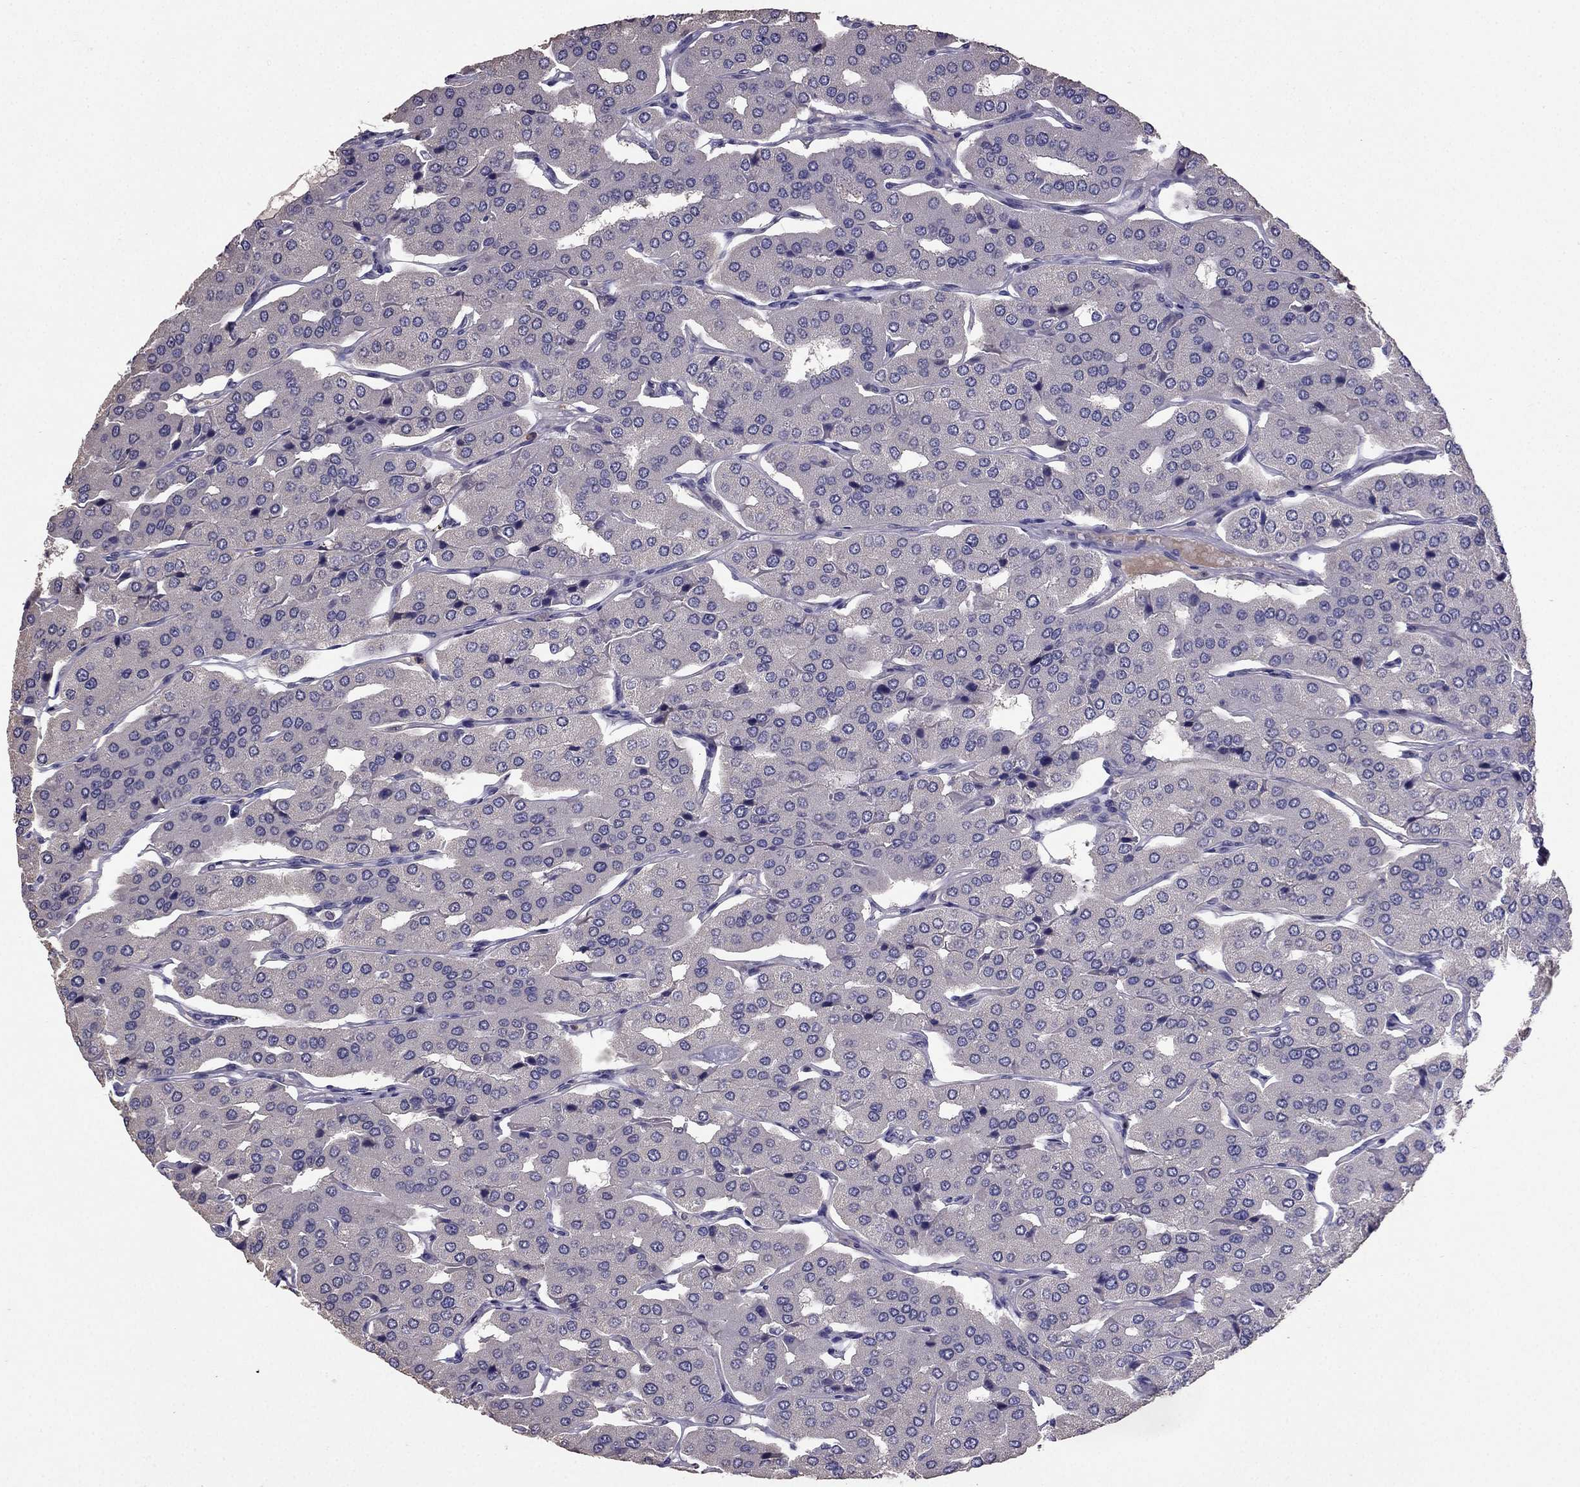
{"staining": {"intensity": "negative", "quantity": "none", "location": "none"}, "tissue": "parathyroid gland", "cell_type": "Glandular cells", "image_type": "normal", "snomed": [{"axis": "morphology", "description": "Normal tissue, NOS"}, {"axis": "morphology", "description": "Adenoma, NOS"}, {"axis": "topography", "description": "Parathyroid gland"}], "caption": "DAB (3,3'-diaminobenzidine) immunohistochemical staining of unremarkable human parathyroid gland displays no significant expression in glandular cells.", "gene": "RFLNB", "patient": {"sex": "female", "age": 86}}